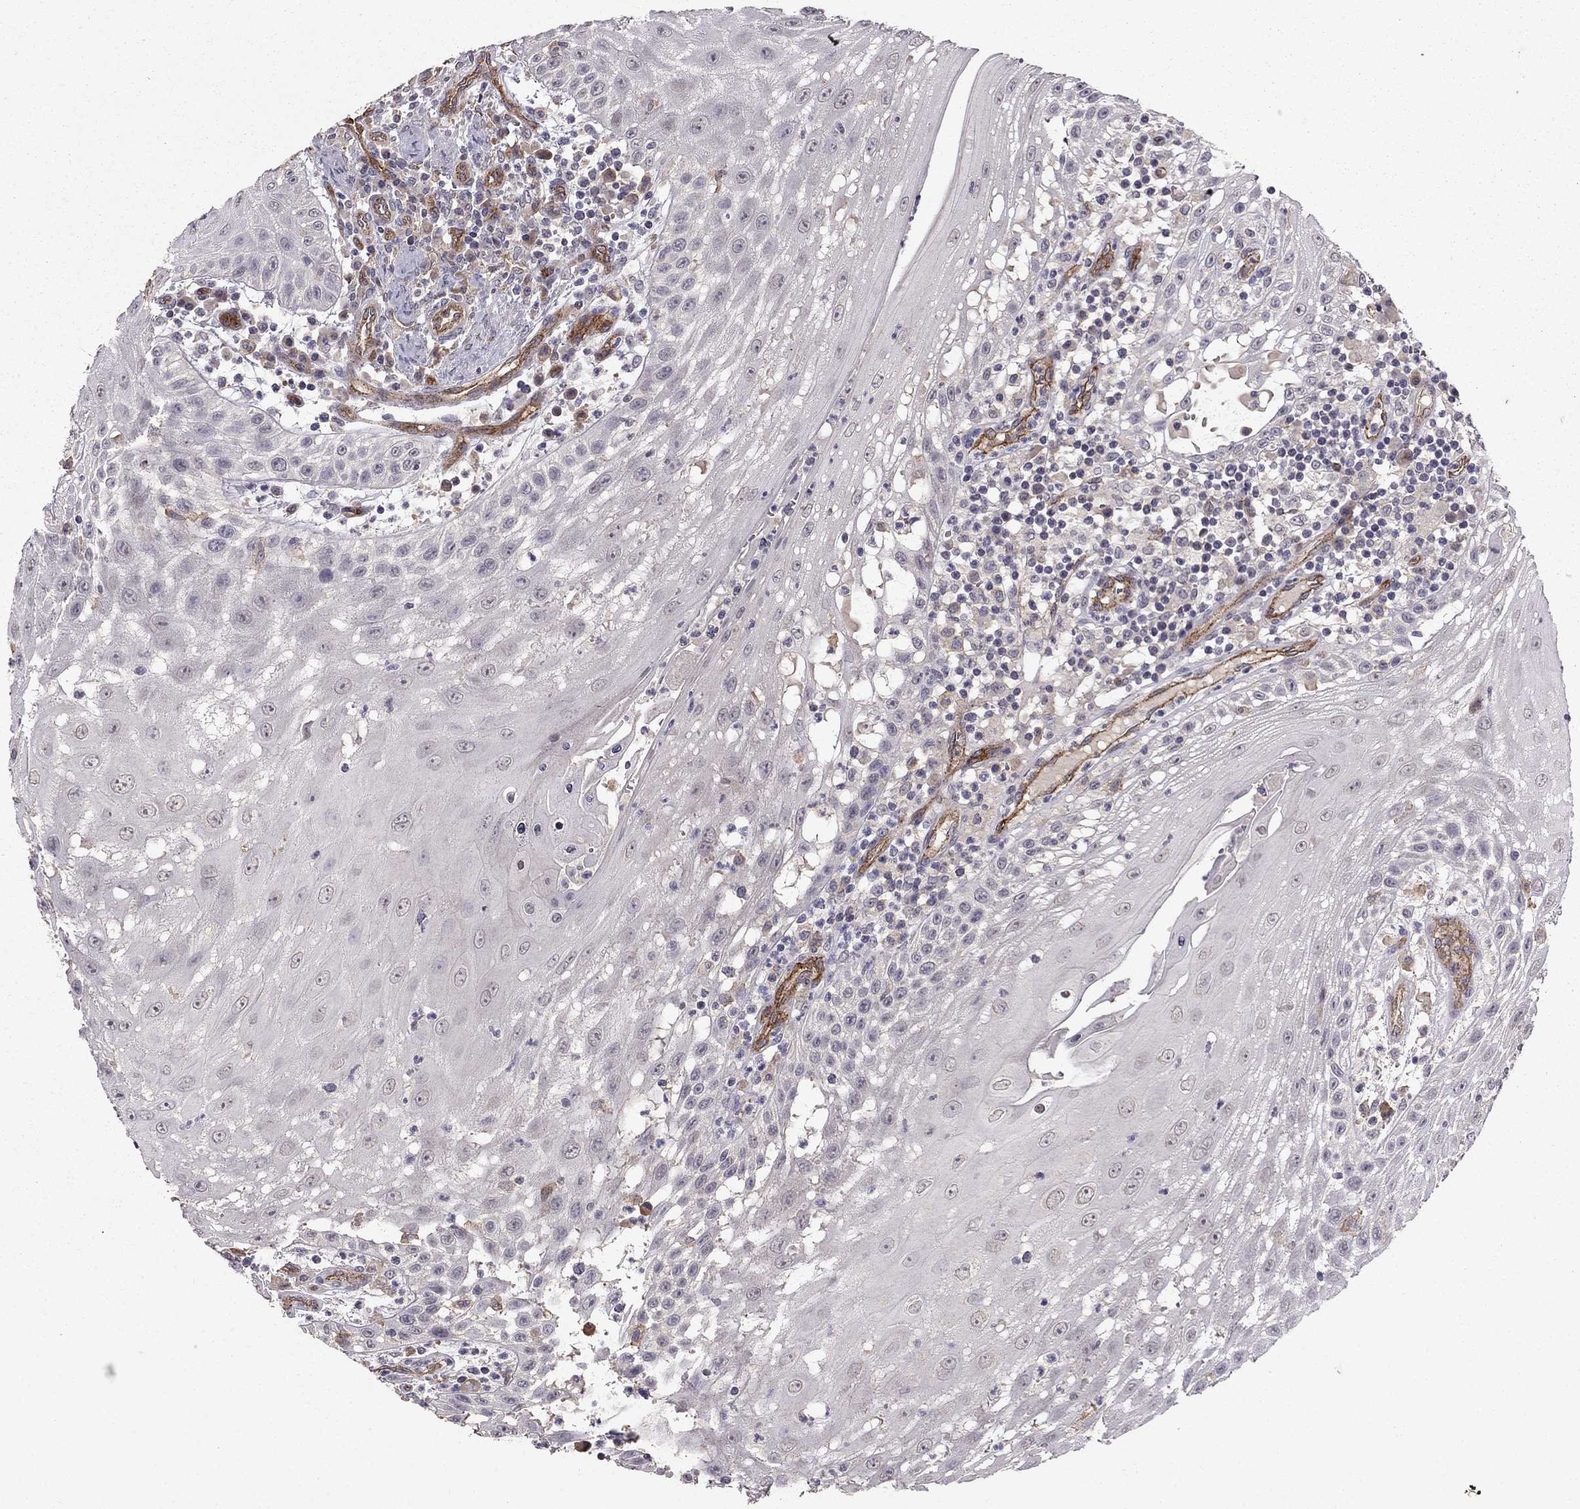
{"staining": {"intensity": "negative", "quantity": "none", "location": "none"}, "tissue": "head and neck cancer", "cell_type": "Tumor cells", "image_type": "cancer", "snomed": [{"axis": "morphology", "description": "Squamous cell carcinoma, NOS"}, {"axis": "topography", "description": "Oral tissue"}, {"axis": "topography", "description": "Head-Neck"}], "caption": "Head and neck cancer (squamous cell carcinoma) was stained to show a protein in brown. There is no significant expression in tumor cells. (Brightfield microscopy of DAB immunohistochemistry at high magnification).", "gene": "RASIP1", "patient": {"sex": "male", "age": 58}}